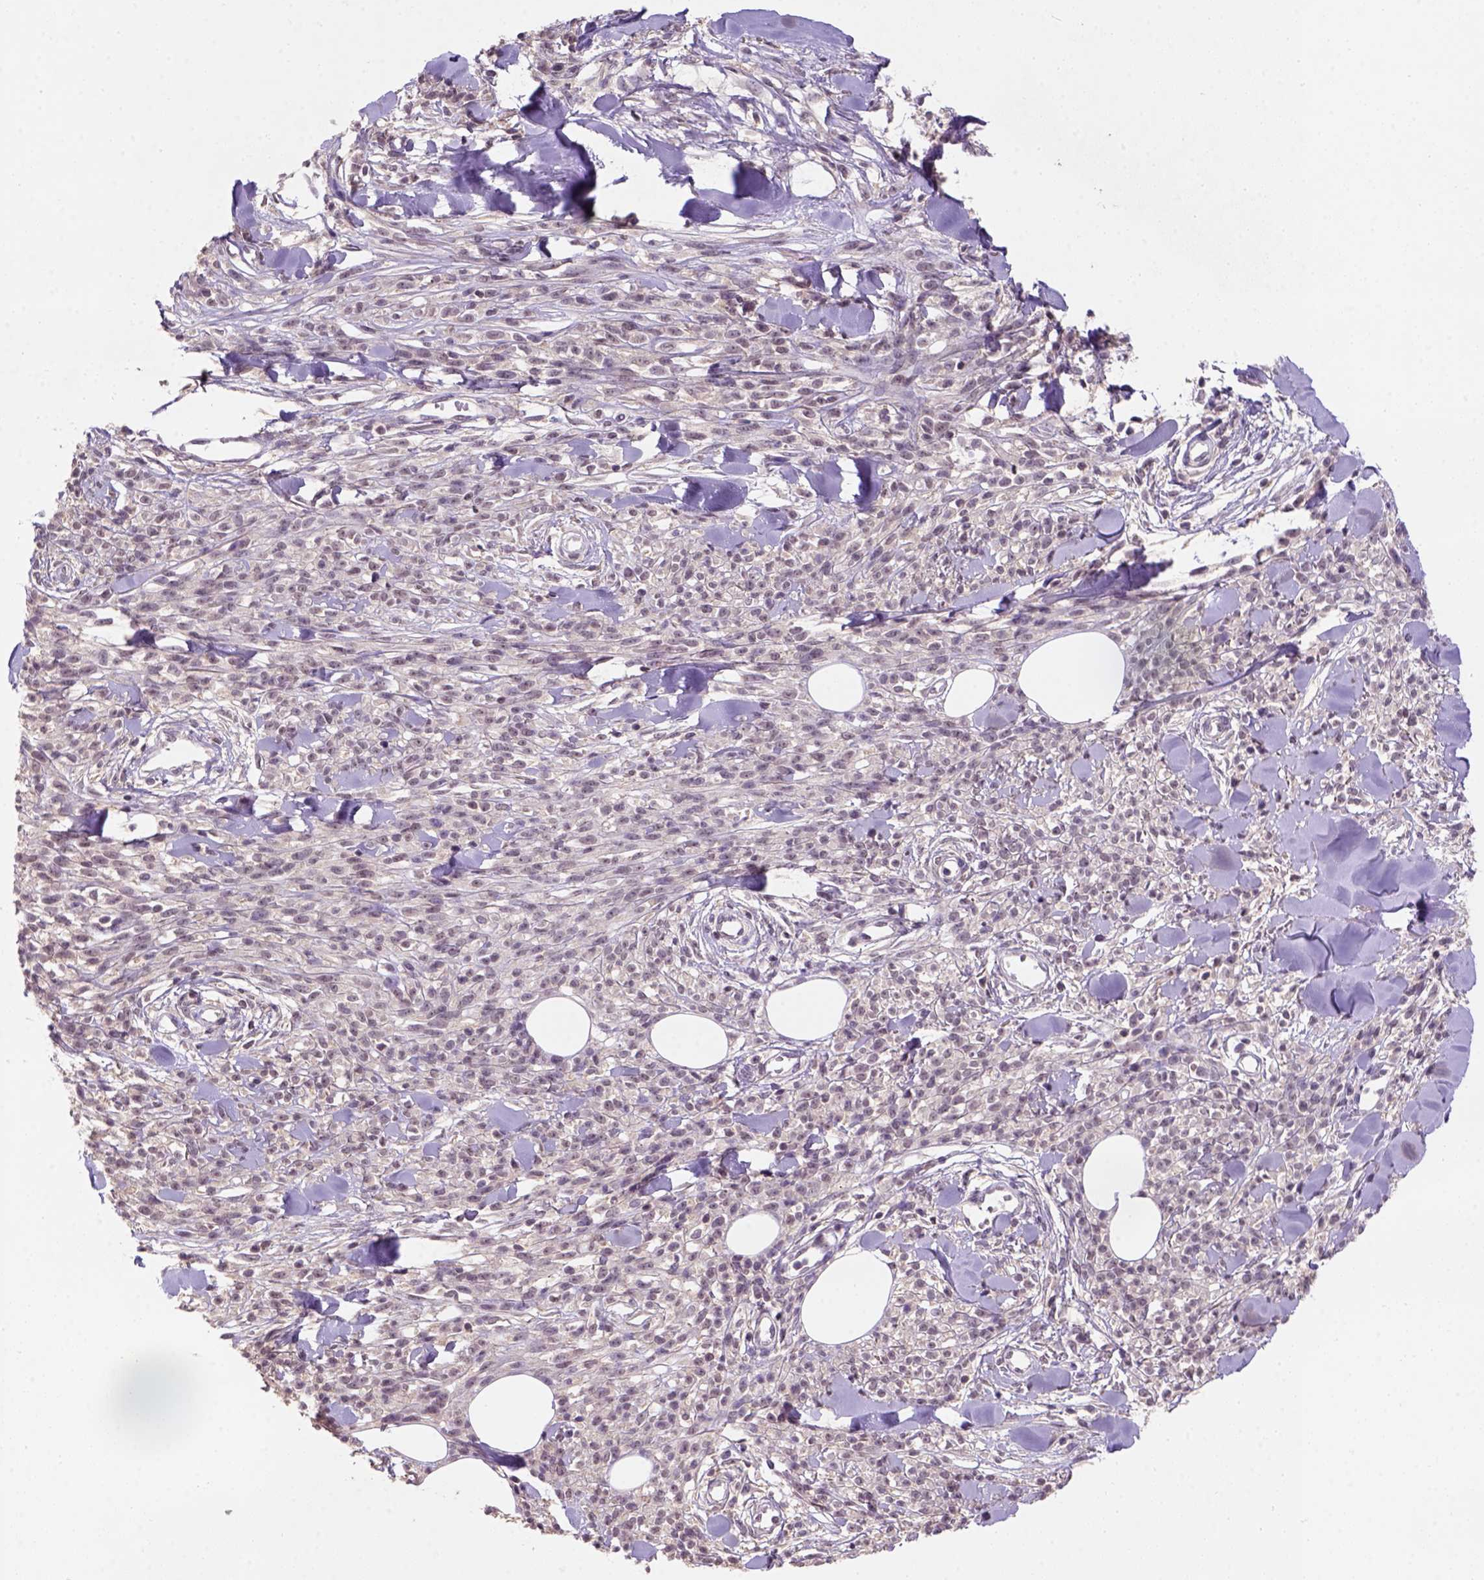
{"staining": {"intensity": "weak", "quantity": ">75%", "location": "cytoplasmic/membranous,nuclear"}, "tissue": "melanoma", "cell_type": "Tumor cells", "image_type": "cancer", "snomed": [{"axis": "morphology", "description": "Malignant melanoma, NOS"}, {"axis": "topography", "description": "Skin"}, {"axis": "topography", "description": "Skin of trunk"}], "caption": "Immunohistochemical staining of human malignant melanoma displays low levels of weak cytoplasmic/membranous and nuclear protein positivity in about >75% of tumor cells. (Stains: DAB (3,3'-diaminobenzidine) in brown, nuclei in blue, Microscopy: brightfield microscopy at high magnification).", "gene": "SCML4", "patient": {"sex": "male", "age": 74}}